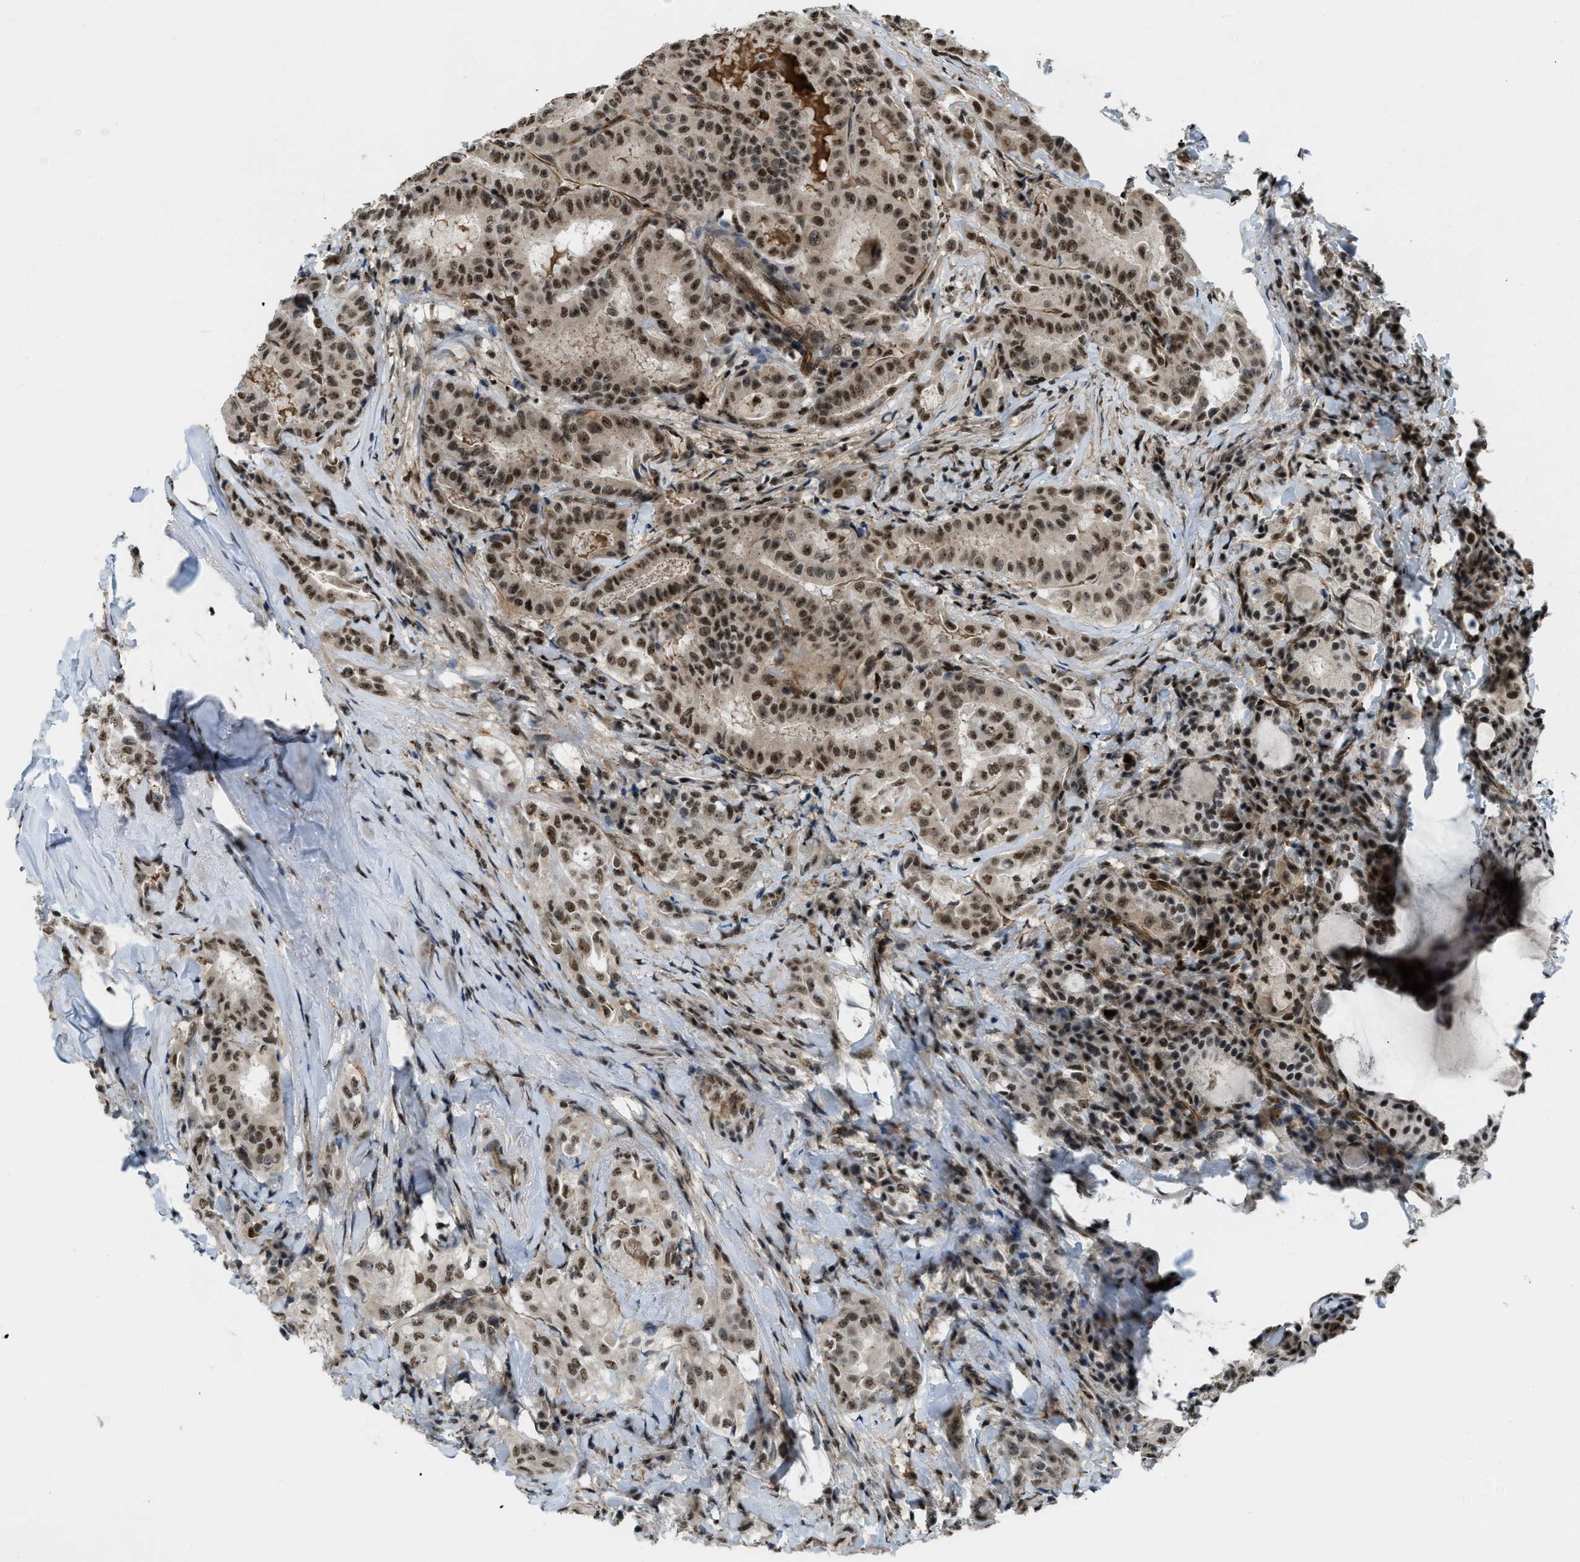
{"staining": {"intensity": "moderate", "quantity": ">75%", "location": "nuclear"}, "tissue": "thyroid cancer", "cell_type": "Tumor cells", "image_type": "cancer", "snomed": [{"axis": "morphology", "description": "Papillary adenocarcinoma, NOS"}, {"axis": "topography", "description": "Thyroid gland"}], "caption": "Human papillary adenocarcinoma (thyroid) stained with a brown dye demonstrates moderate nuclear positive staining in about >75% of tumor cells.", "gene": "E2F1", "patient": {"sex": "female", "age": 42}}